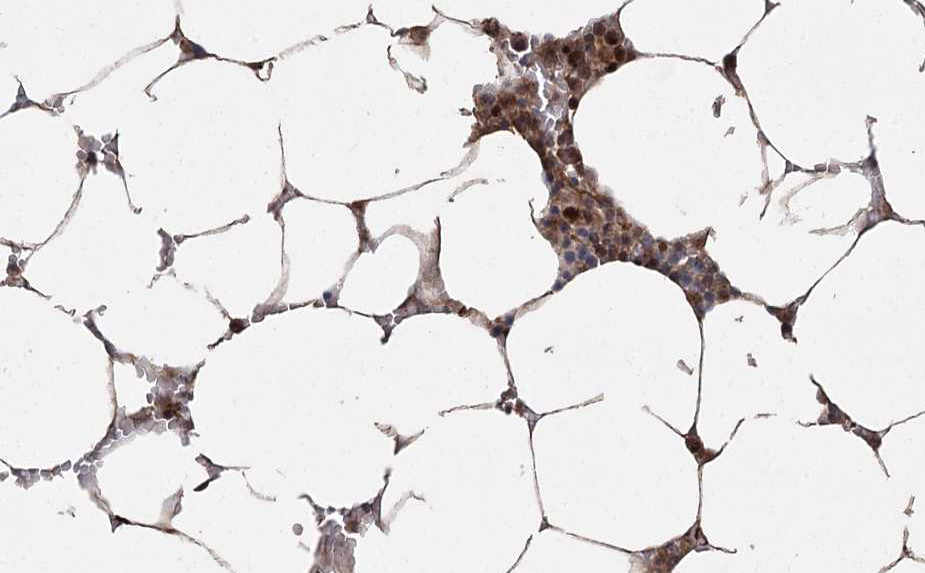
{"staining": {"intensity": "moderate", "quantity": "25%-75%", "location": "cytoplasmic/membranous,nuclear"}, "tissue": "bone marrow", "cell_type": "Hematopoietic cells", "image_type": "normal", "snomed": [{"axis": "morphology", "description": "Normal tissue, NOS"}, {"axis": "topography", "description": "Bone marrow"}], "caption": "IHC of benign bone marrow demonstrates medium levels of moderate cytoplasmic/membranous,nuclear positivity in about 25%-75% of hematopoietic cells.", "gene": "RPAP3", "patient": {"sex": "male", "age": 70}}